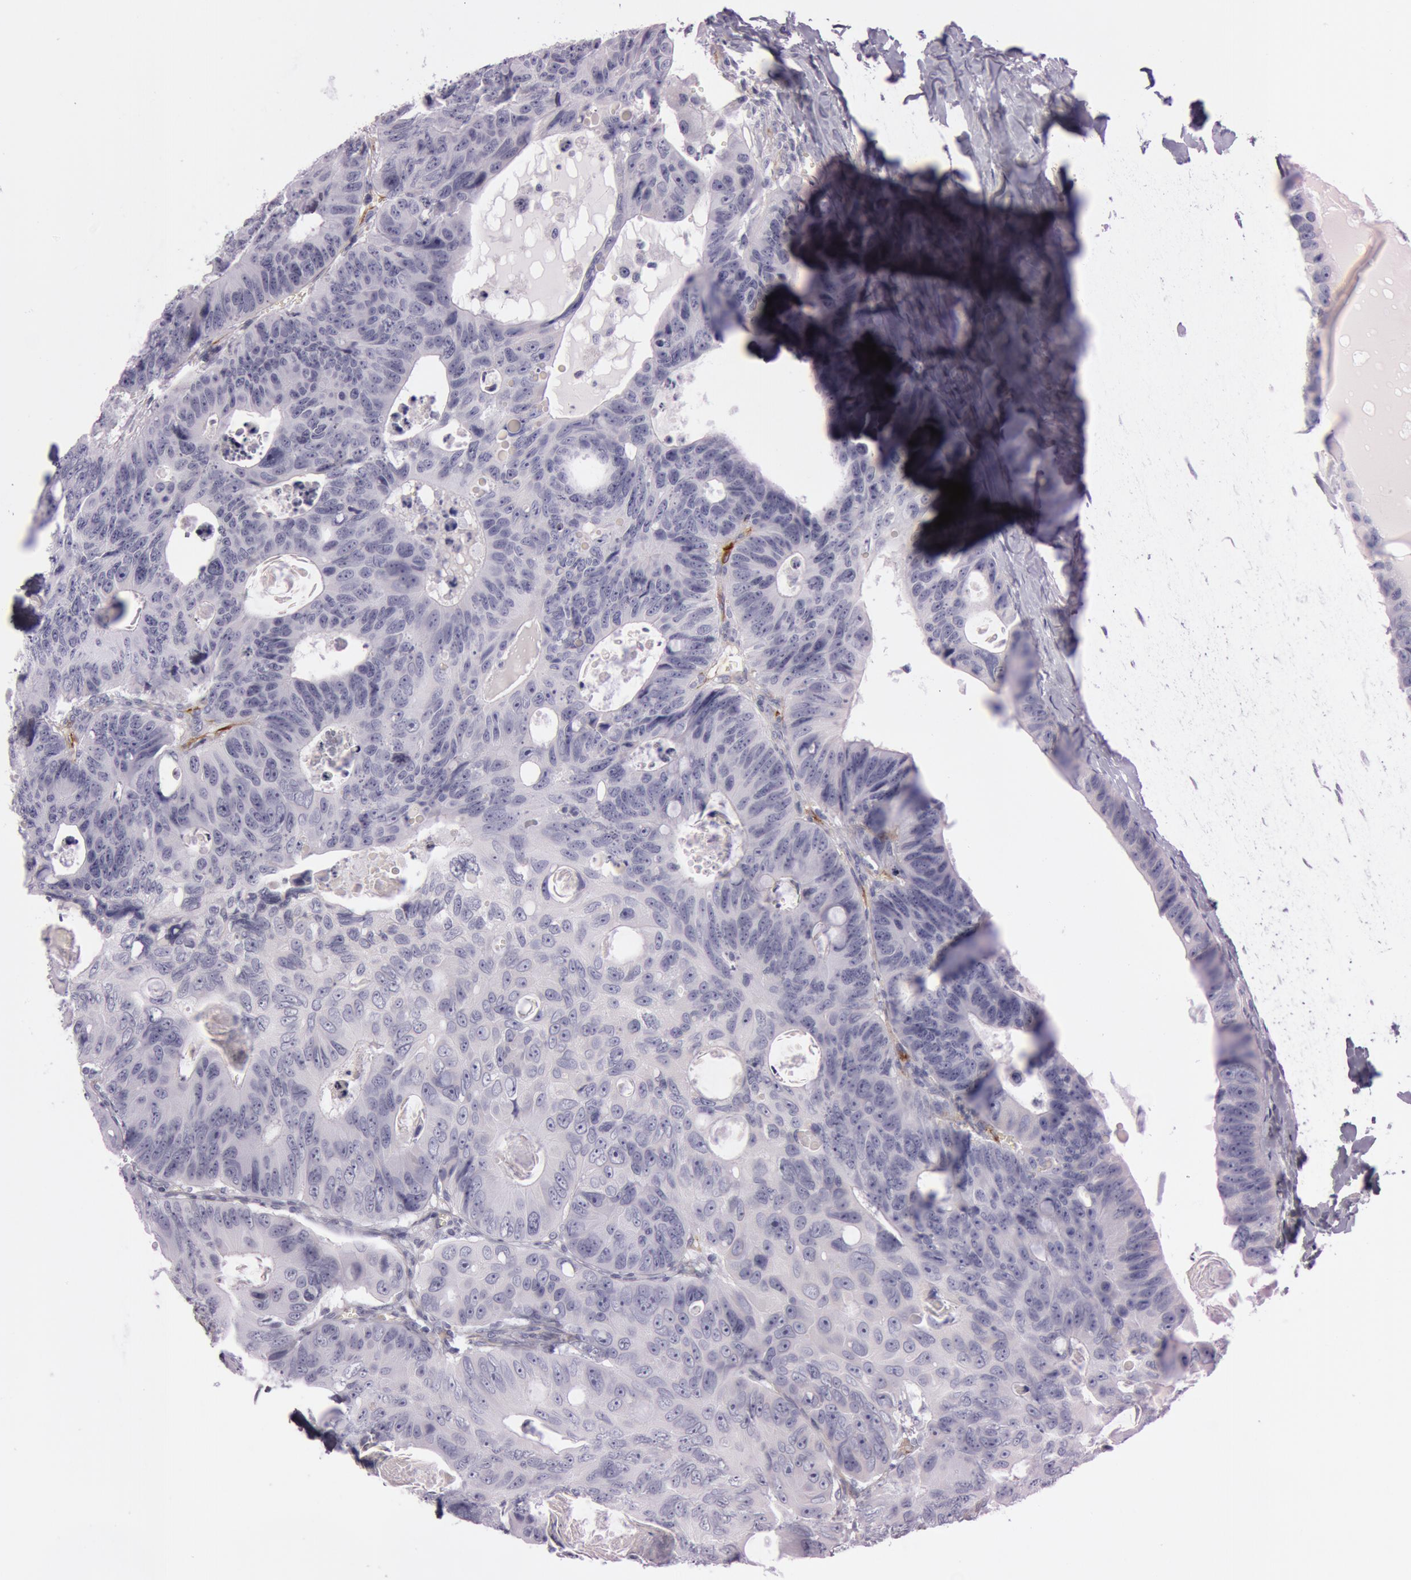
{"staining": {"intensity": "negative", "quantity": "none", "location": "none"}, "tissue": "colorectal cancer", "cell_type": "Tumor cells", "image_type": "cancer", "snomed": [{"axis": "morphology", "description": "Adenocarcinoma, NOS"}, {"axis": "topography", "description": "Colon"}], "caption": "The immunohistochemistry image has no significant expression in tumor cells of adenocarcinoma (colorectal) tissue.", "gene": "FOLH1", "patient": {"sex": "female", "age": 55}}